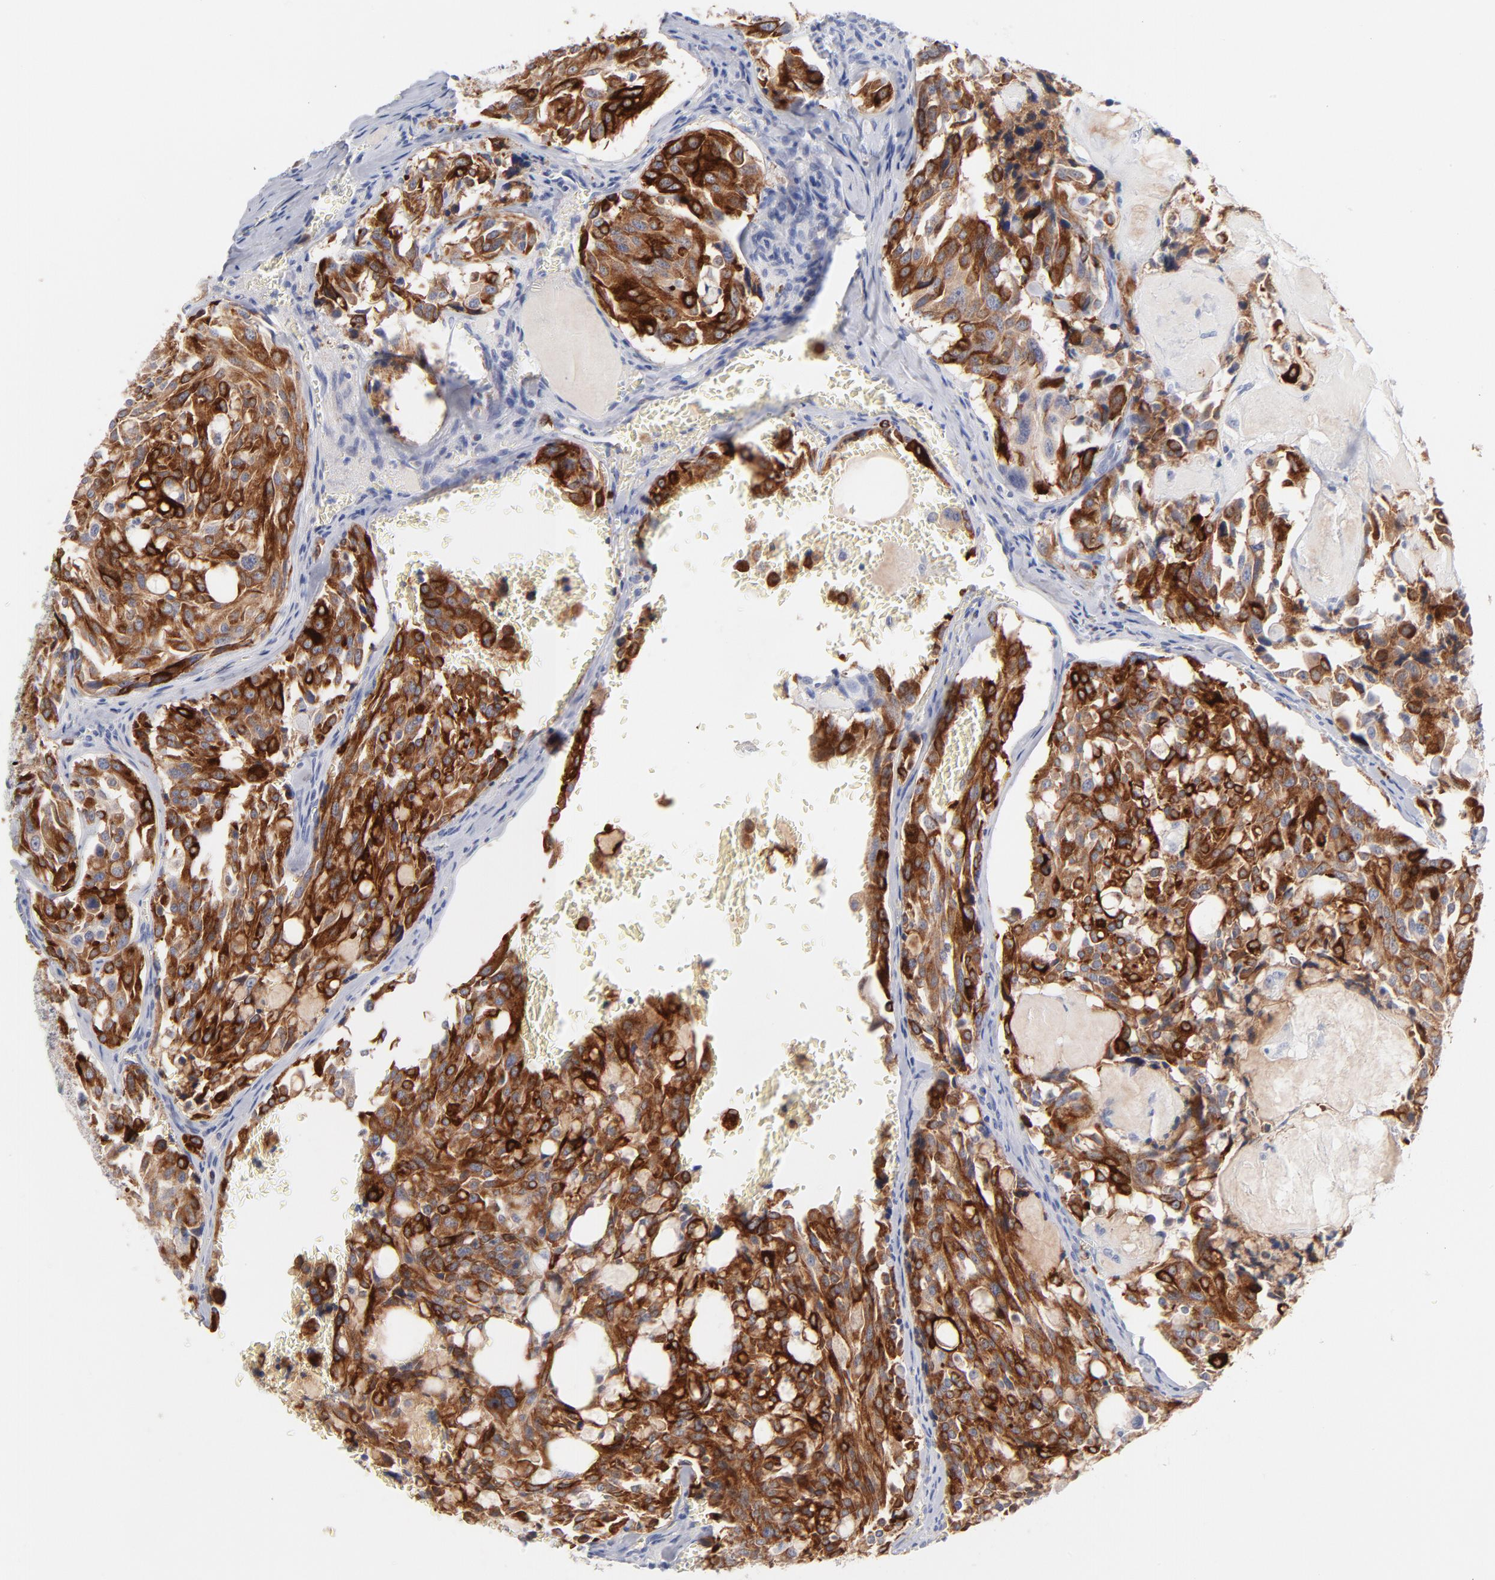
{"staining": {"intensity": "strong", "quantity": ">75%", "location": "cytoplasmic/membranous"}, "tissue": "thyroid cancer", "cell_type": "Tumor cells", "image_type": "cancer", "snomed": [{"axis": "morphology", "description": "Carcinoma, NOS"}, {"axis": "morphology", "description": "Carcinoid, malignant, NOS"}, {"axis": "topography", "description": "Thyroid gland"}], "caption": "The image demonstrates staining of thyroid cancer, revealing strong cytoplasmic/membranous protein positivity (brown color) within tumor cells. The protein of interest is stained brown, and the nuclei are stained in blue (DAB IHC with brightfield microscopy, high magnification).", "gene": "MID1", "patient": {"sex": "male", "age": 33}}